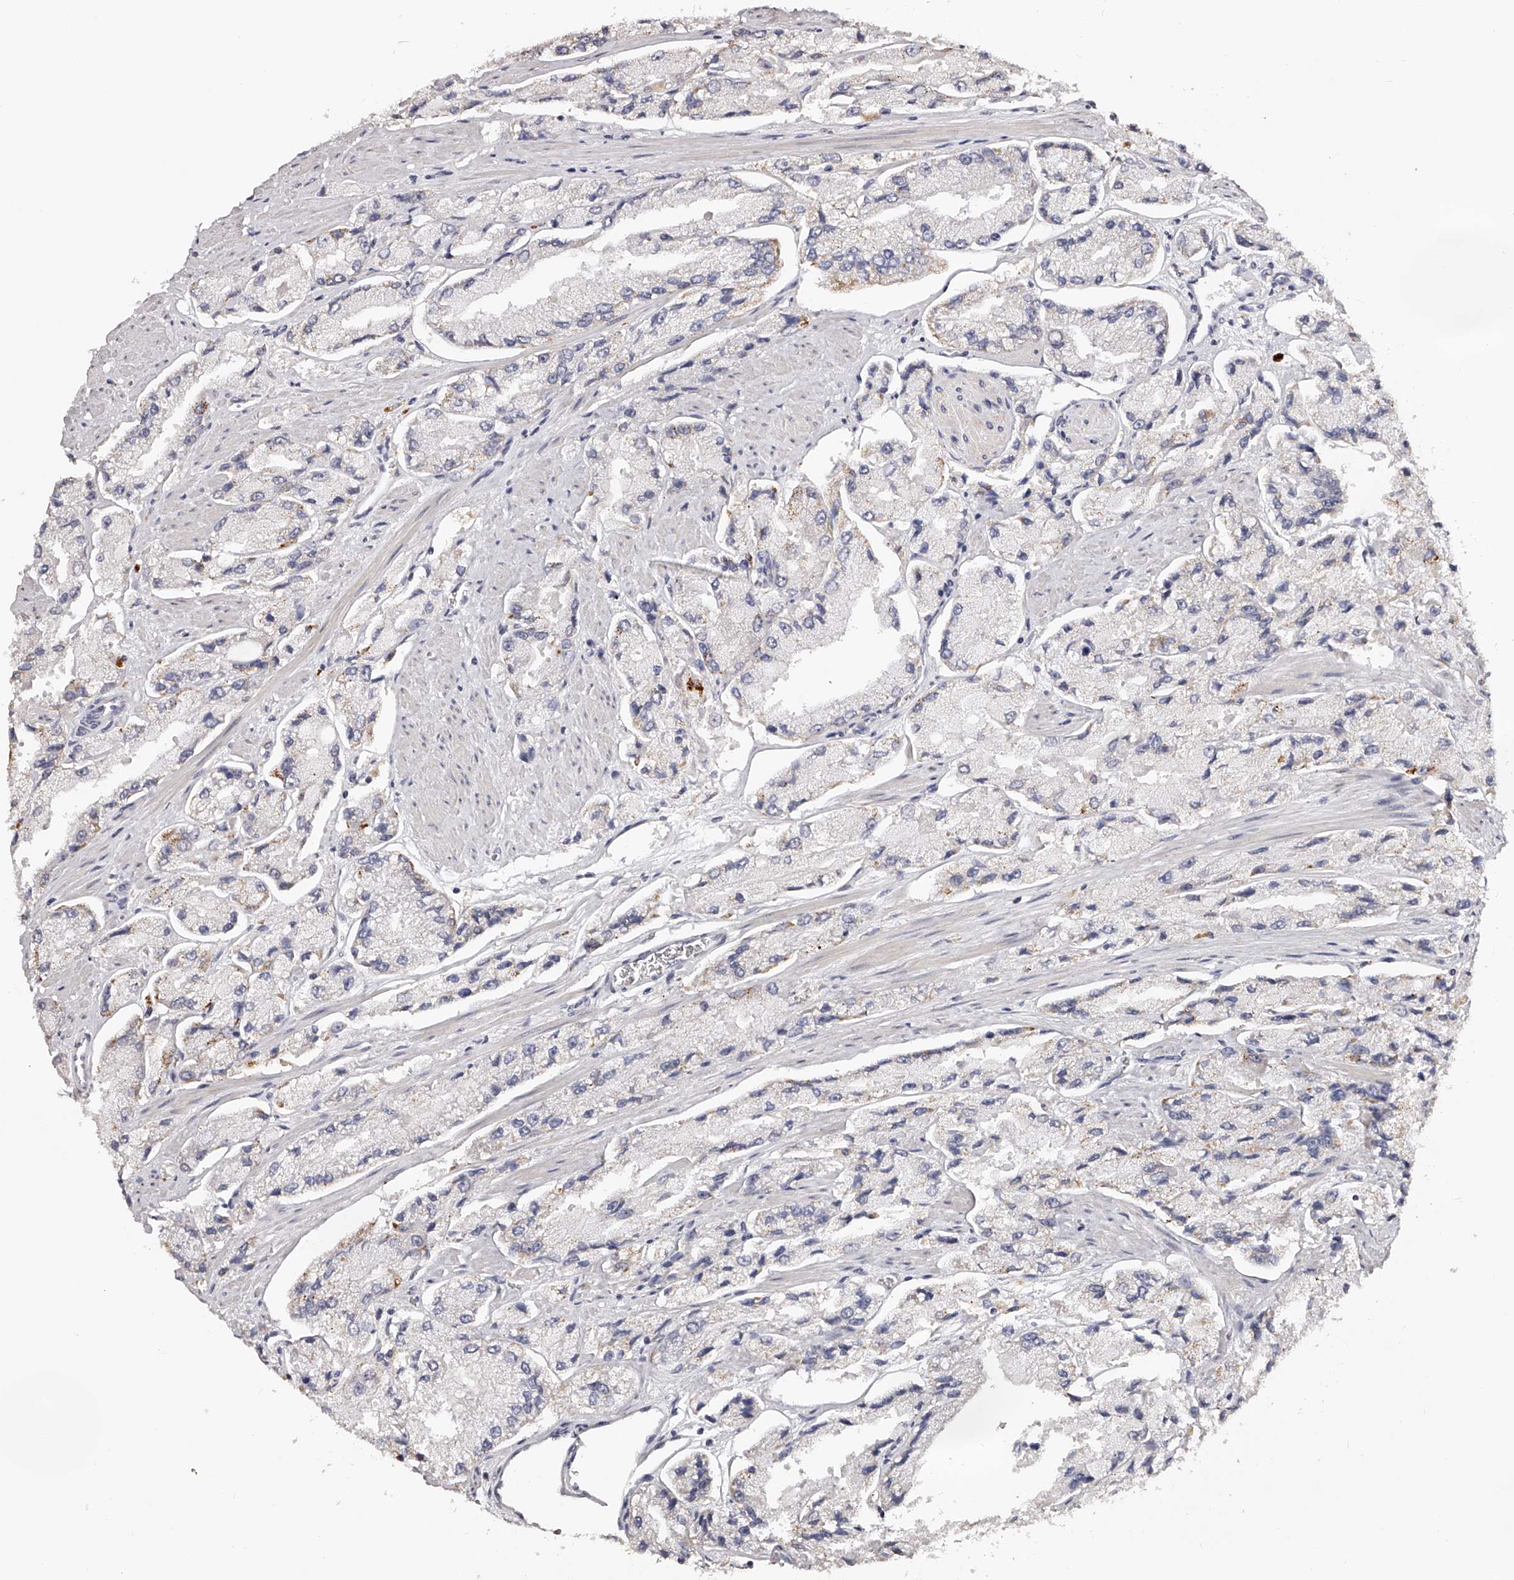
{"staining": {"intensity": "weak", "quantity": "<25%", "location": "cytoplasmic/membranous"}, "tissue": "prostate cancer", "cell_type": "Tumor cells", "image_type": "cancer", "snomed": [{"axis": "morphology", "description": "Adenocarcinoma, High grade"}, {"axis": "topography", "description": "Prostate"}], "caption": "Tumor cells show no significant protein staining in prostate adenocarcinoma (high-grade). Brightfield microscopy of immunohistochemistry stained with DAB (brown) and hematoxylin (blue), captured at high magnification.", "gene": "SLC35D3", "patient": {"sex": "male", "age": 58}}